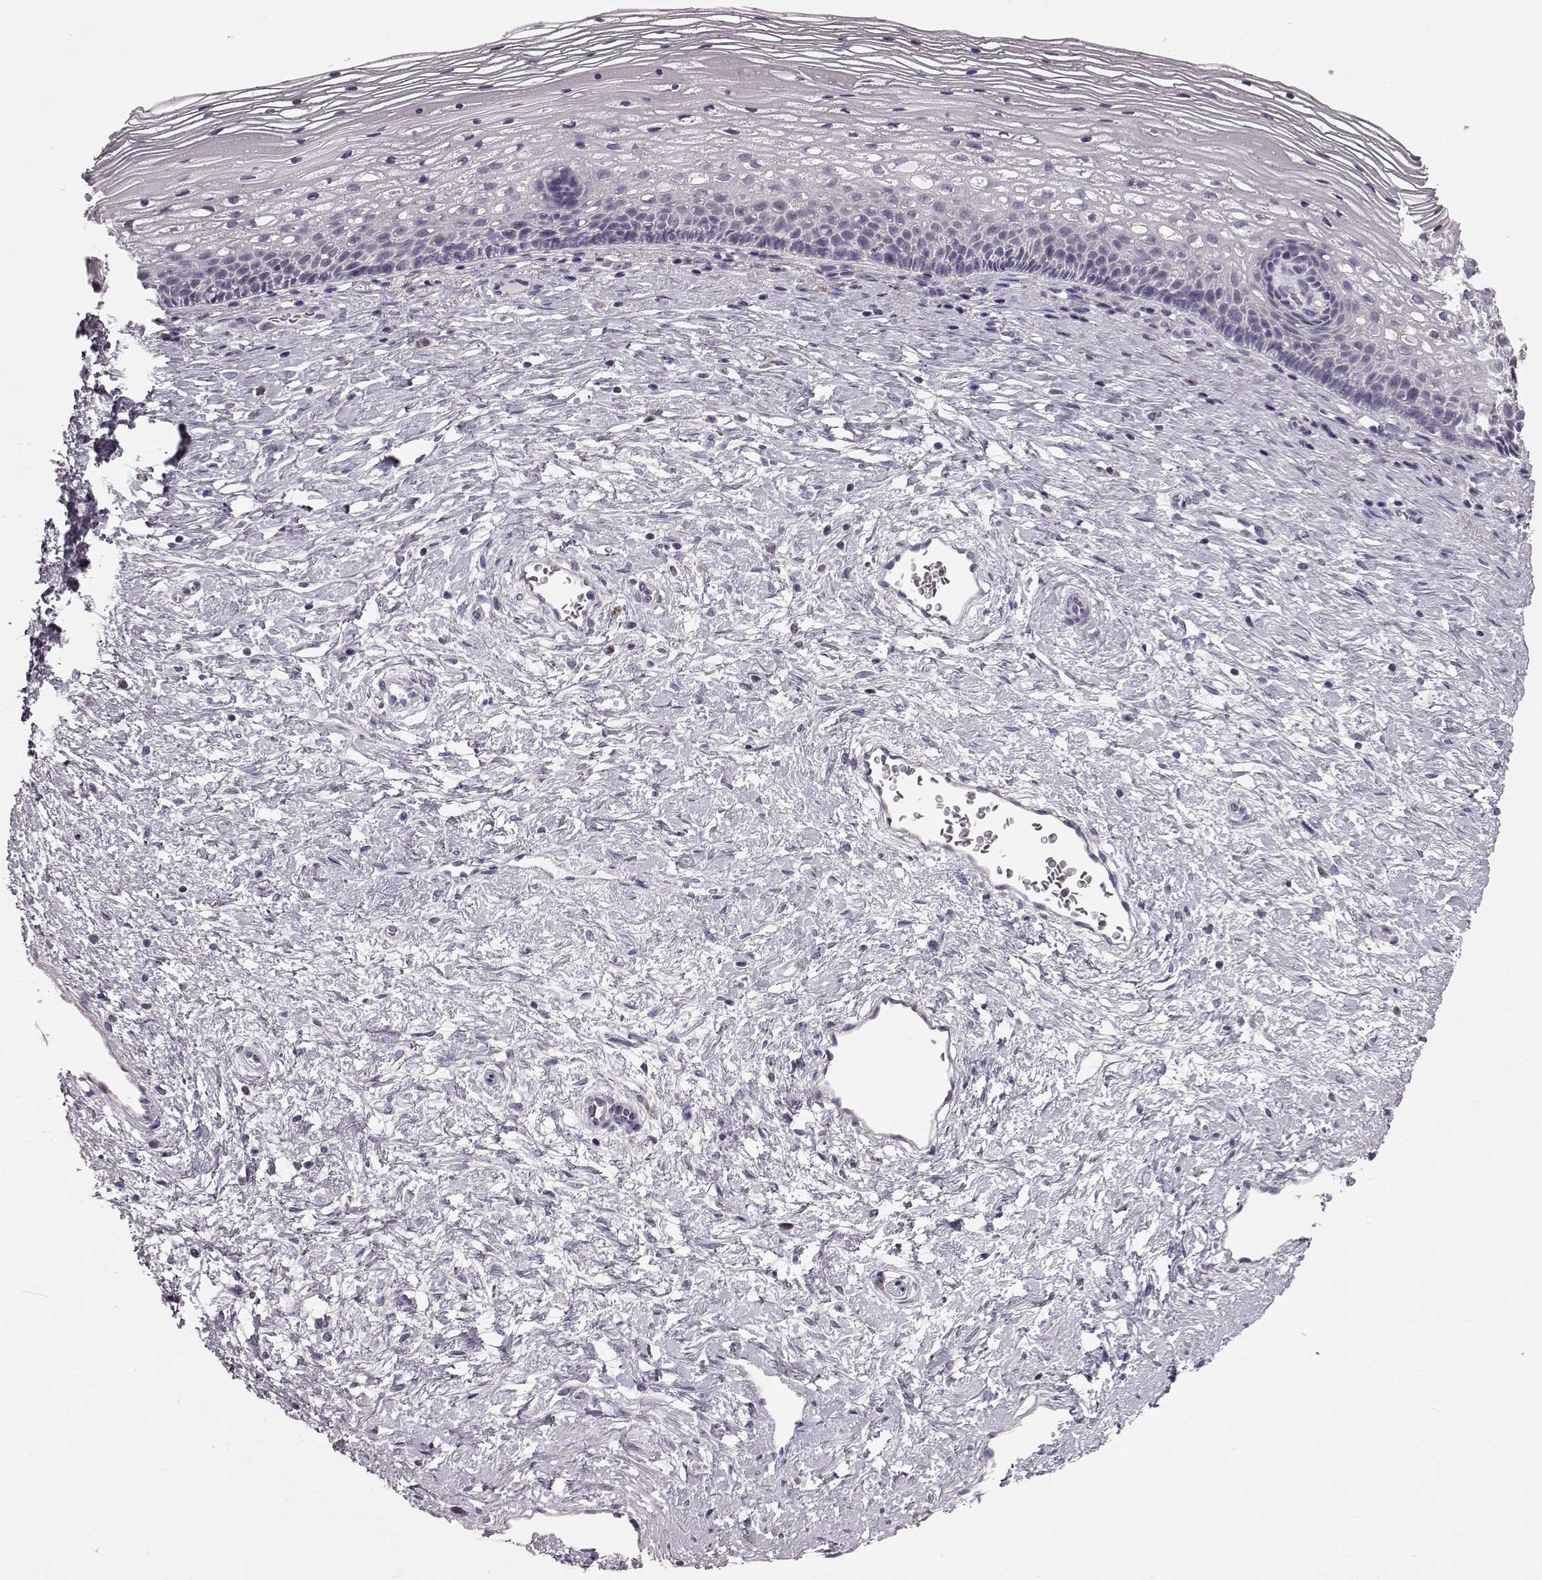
{"staining": {"intensity": "weak", "quantity": ">75%", "location": "cytoplasmic/membranous"}, "tissue": "cervix", "cell_type": "Glandular cells", "image_type": "normal", "snomed": [{"axis": "morphology", "description": "Normal tissue, NOS"}, {"axis": "topography", "description": "Cervix"}], "caption": "Brown immunohistochemical staining in unremarkable cervix demonstrates weak cytoplasmic/membranous staining in approximately >75% of glandular cells.", "gene": "FAM8A1", "patient": {"sex": "female", "age": 34}}